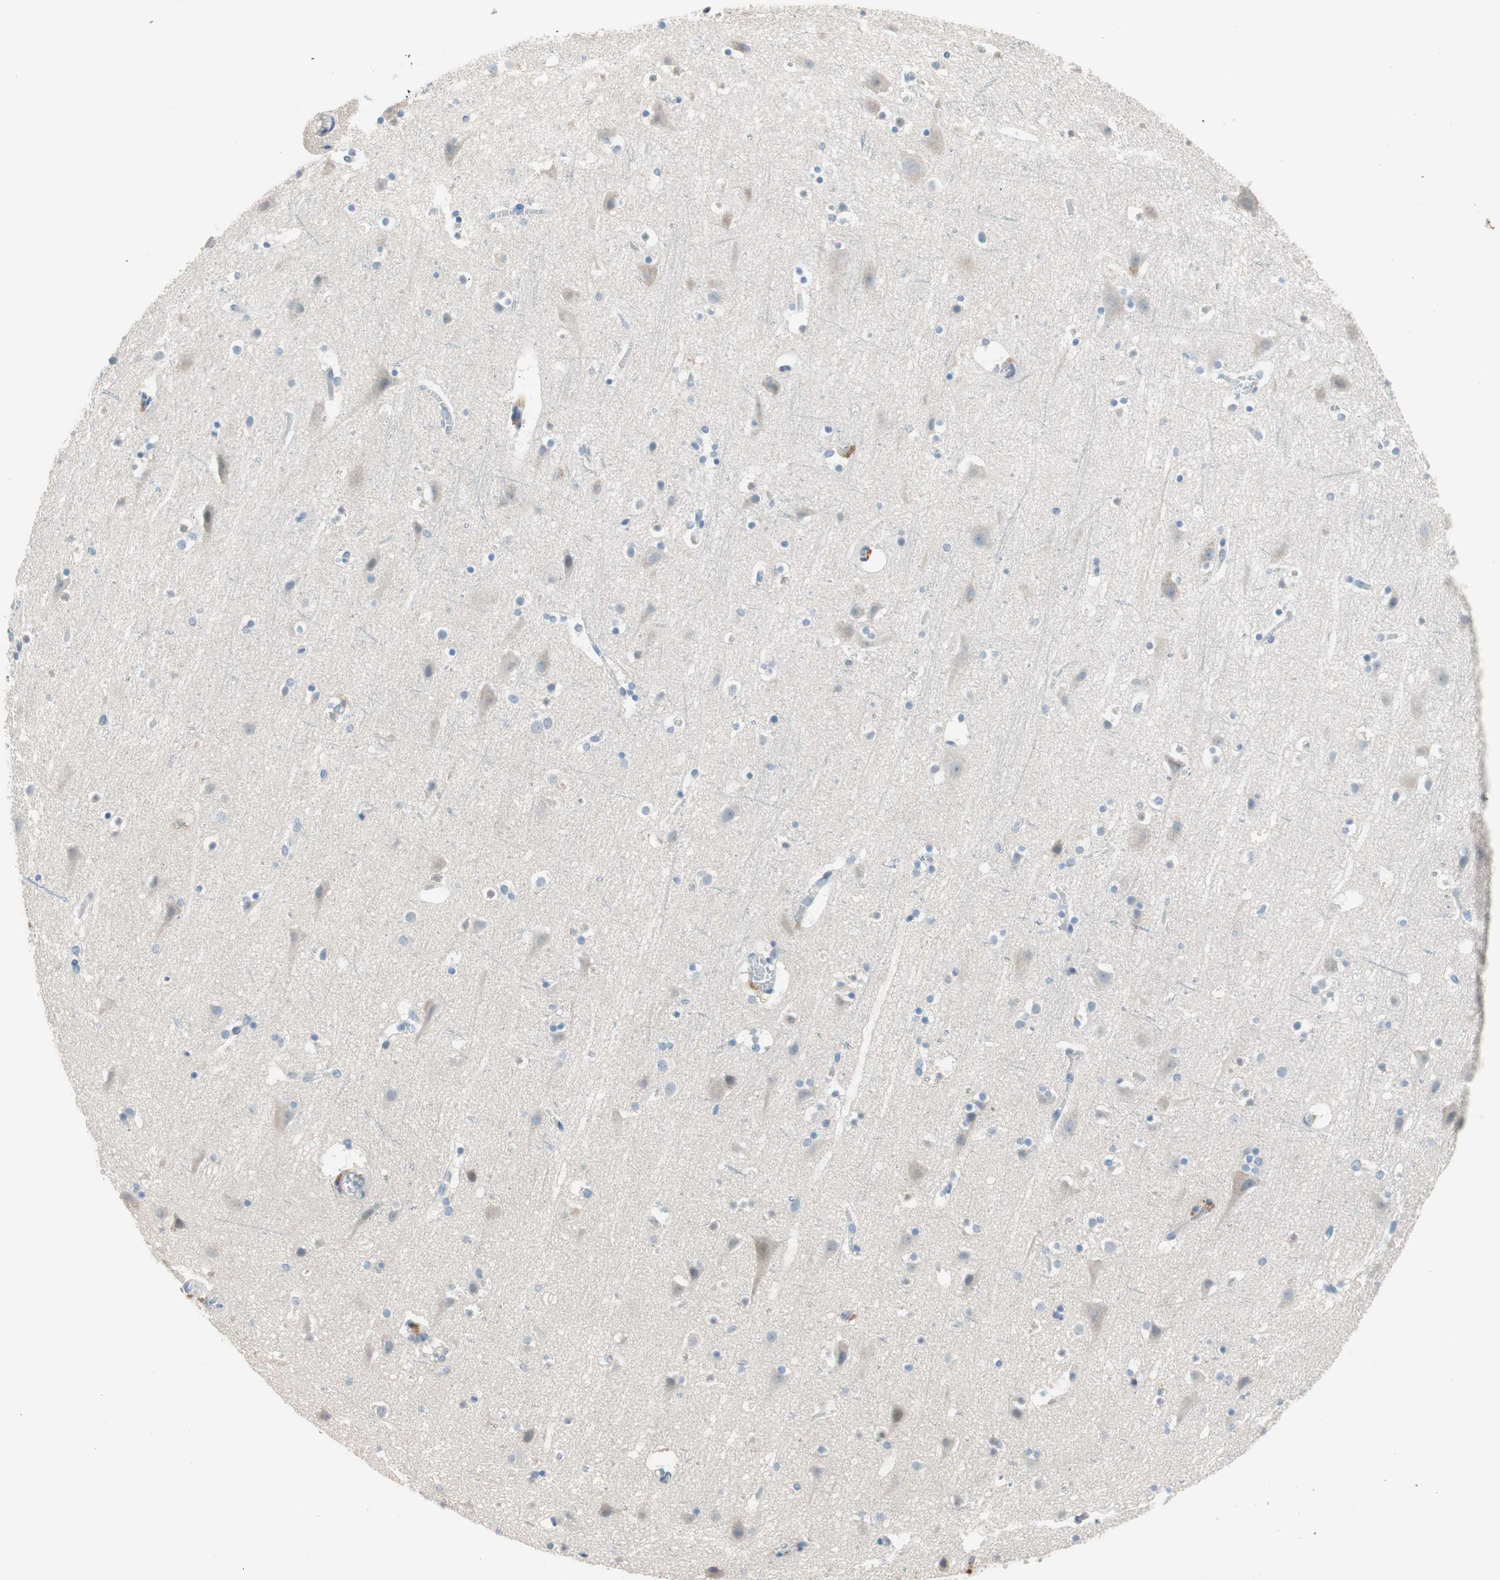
{"staining": {"intensity": "negative", "quantity": "none", "location": "none"}, "tissue": "cerebral cortex", "cell_type": "Endothelial cells", "image_type": "normal", "snomed": [{"axis": "morphology", "description": "Normal tissue, NOS"}, {"axis": "topography", "description": "Cerebral cortex"}], "caption": "Immunohistochemistry image of normal human cerebral cortex stained for a protein (brown), which demonstrates no positivity in endothelial cells.", "gene": "PDZK1", "patient": {"sex": "male", "age": 45}}